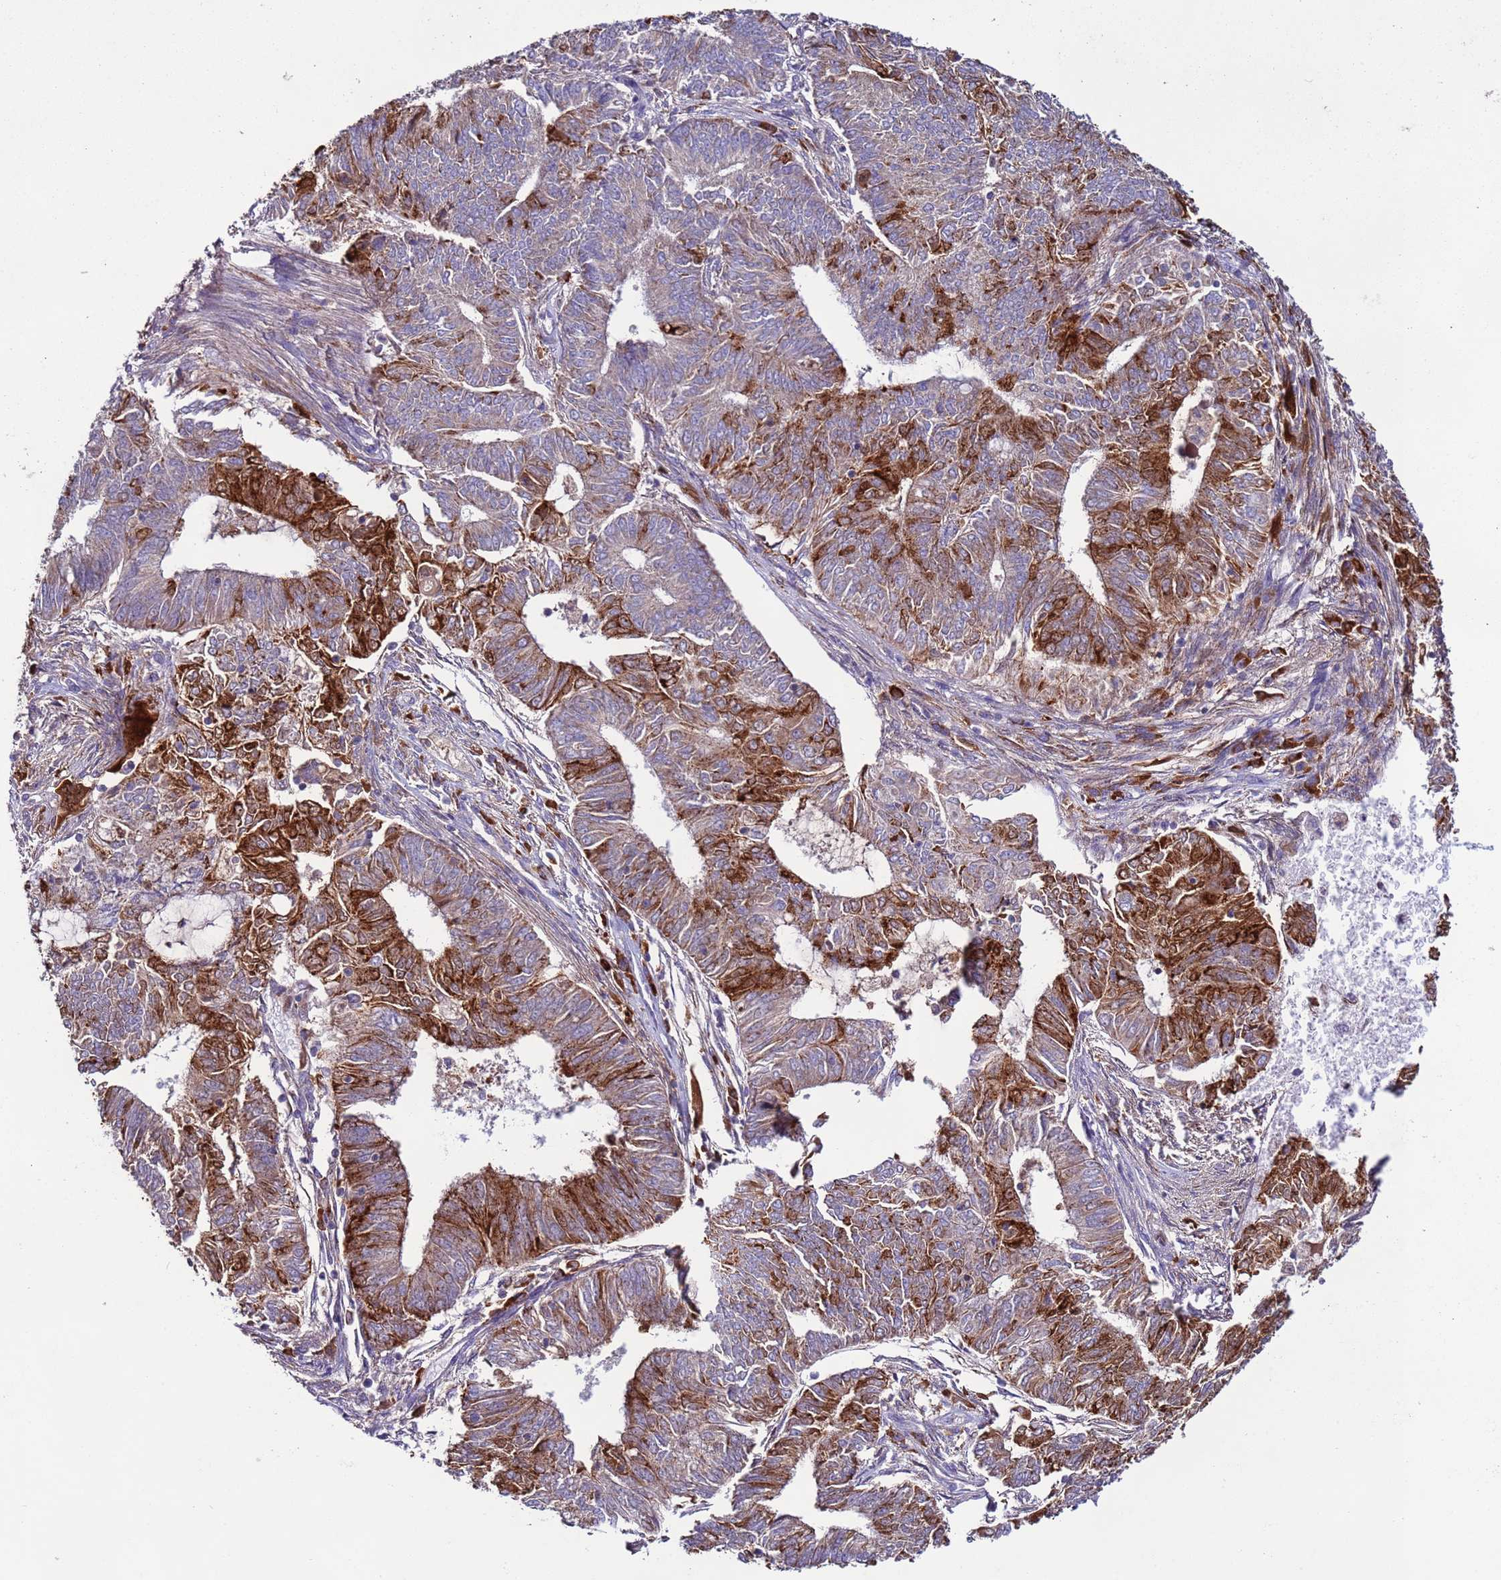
{"staining": {"intensity": "strong", "quantity": "<25%", "location": "cytoplasmic/membranous"}, "tissue": "endometrial cancer", "cell_type": "Tumor cells", "image_type": "cancer", "snomed": [{"axis": "morphology", "description": "Adenocarcinoma, NOS"}, {"axis": "topography", "description": "Endometrium"}], "caption": "Immunohistochemical staining of endometrial cancer (adenocarcinoma) shows medium levels of strong cytoplasmic/membranous protein staining in approximately <25% of tumor cells. (brown staining indicates protein expression, while blue staining denotes nuclei).", "gene": "SPCS1", "patient": {"sex": "female", "age": 62}}